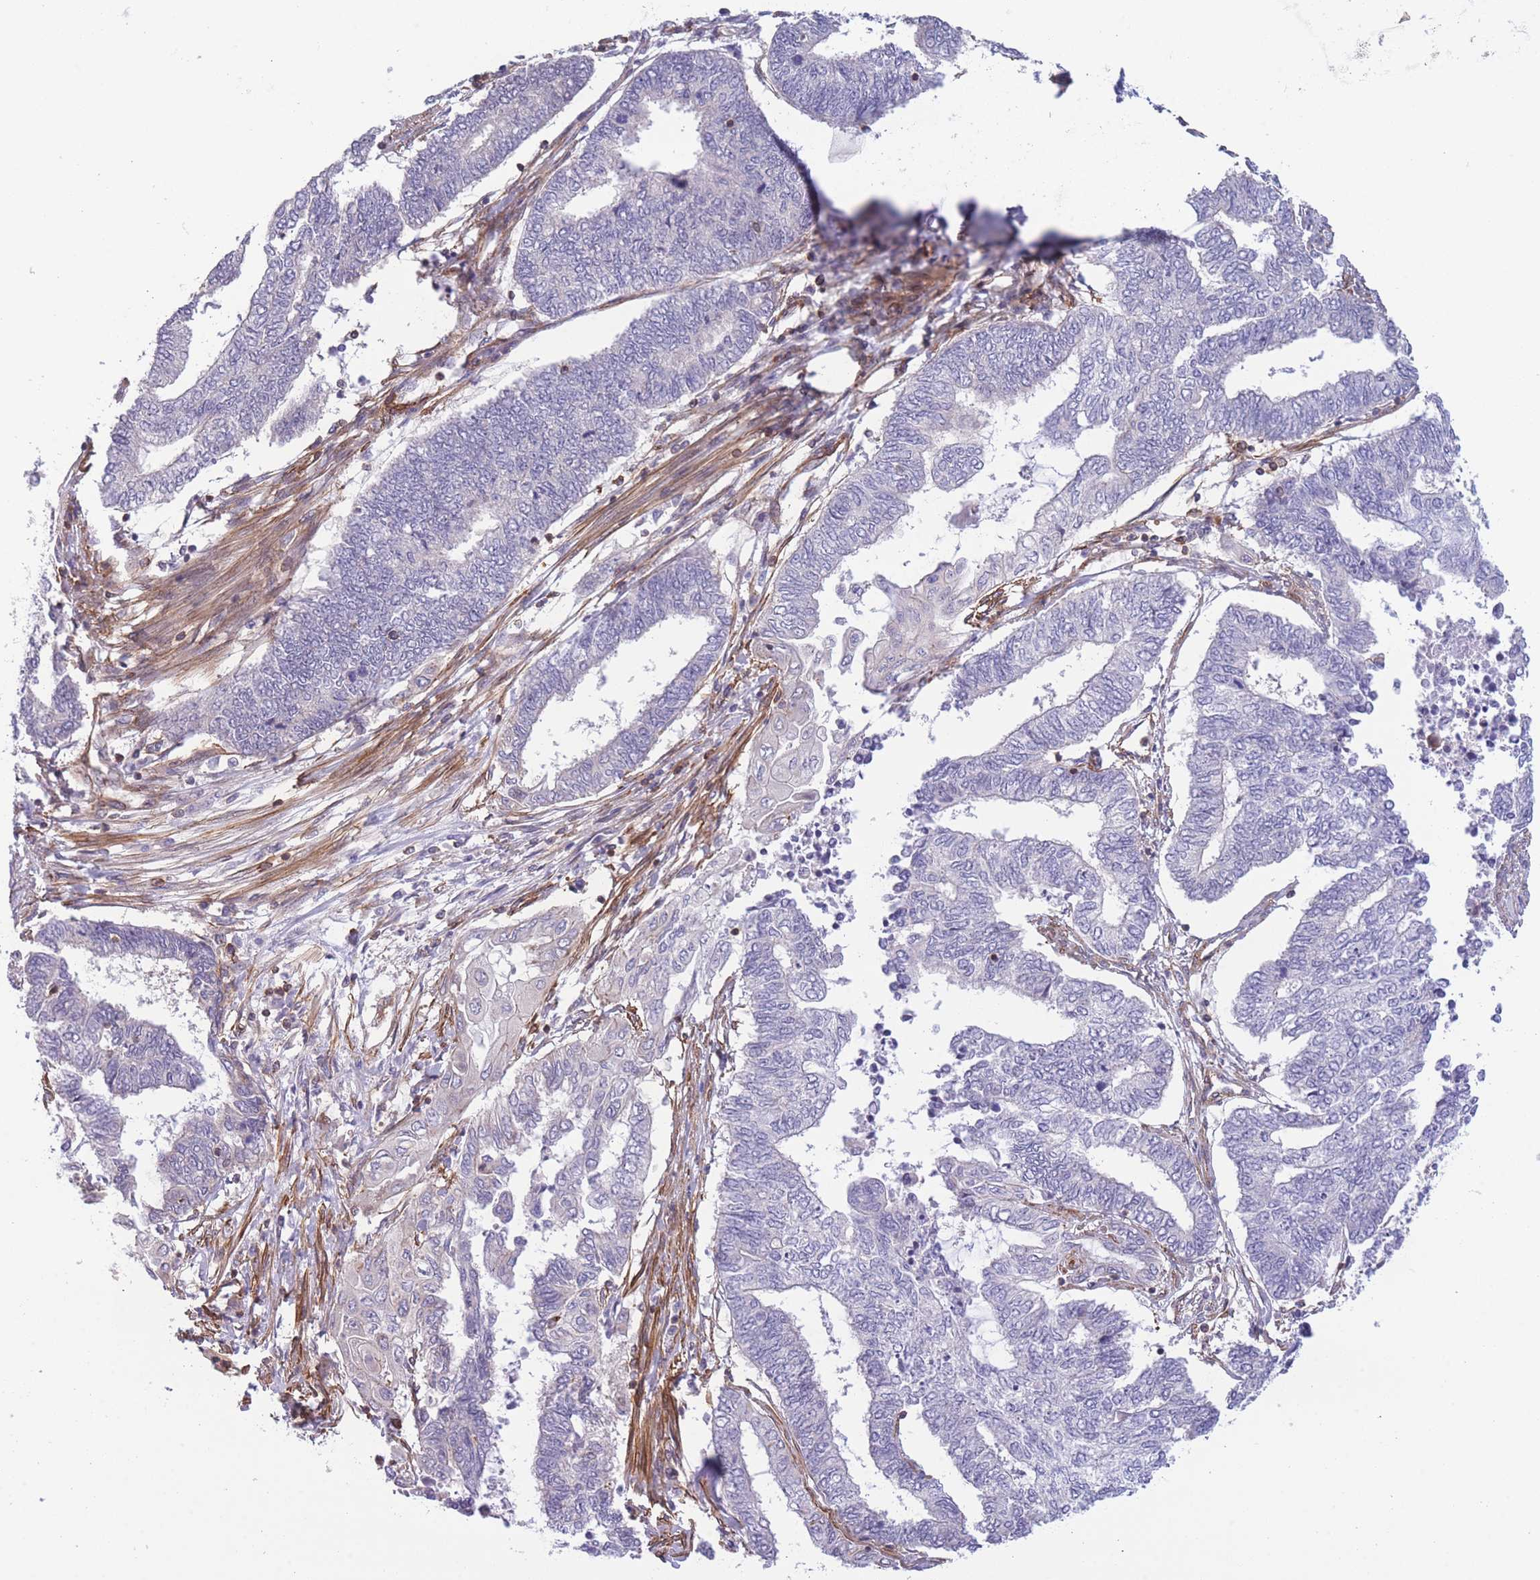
{"staining": {"intensity": "negative", "quantity": "none", "location": "none"}, "tissue": "endometrial cancer", "cell_type": "Tumor cells", "image_type": "cancer", "snomed": [{"axis": "morphology", "description": "Adenocarcinoma, NOS"}, {"axis": "topography", "description": "Uterus"}, {"axis": "topography", "description": "Endometrium"}], "caption": "This is a image of immunohistochemistry staining of endometrial cancer, which shows no staining in tumor cells. Brightfield microscopy of IHC stained with DAB (3,3'-diaminobenzidine) (brown) and hematoxylin (blue), captured at high magnification.", "gene": "CDC25B", "patient": {"sex": "female", "age": 70}}